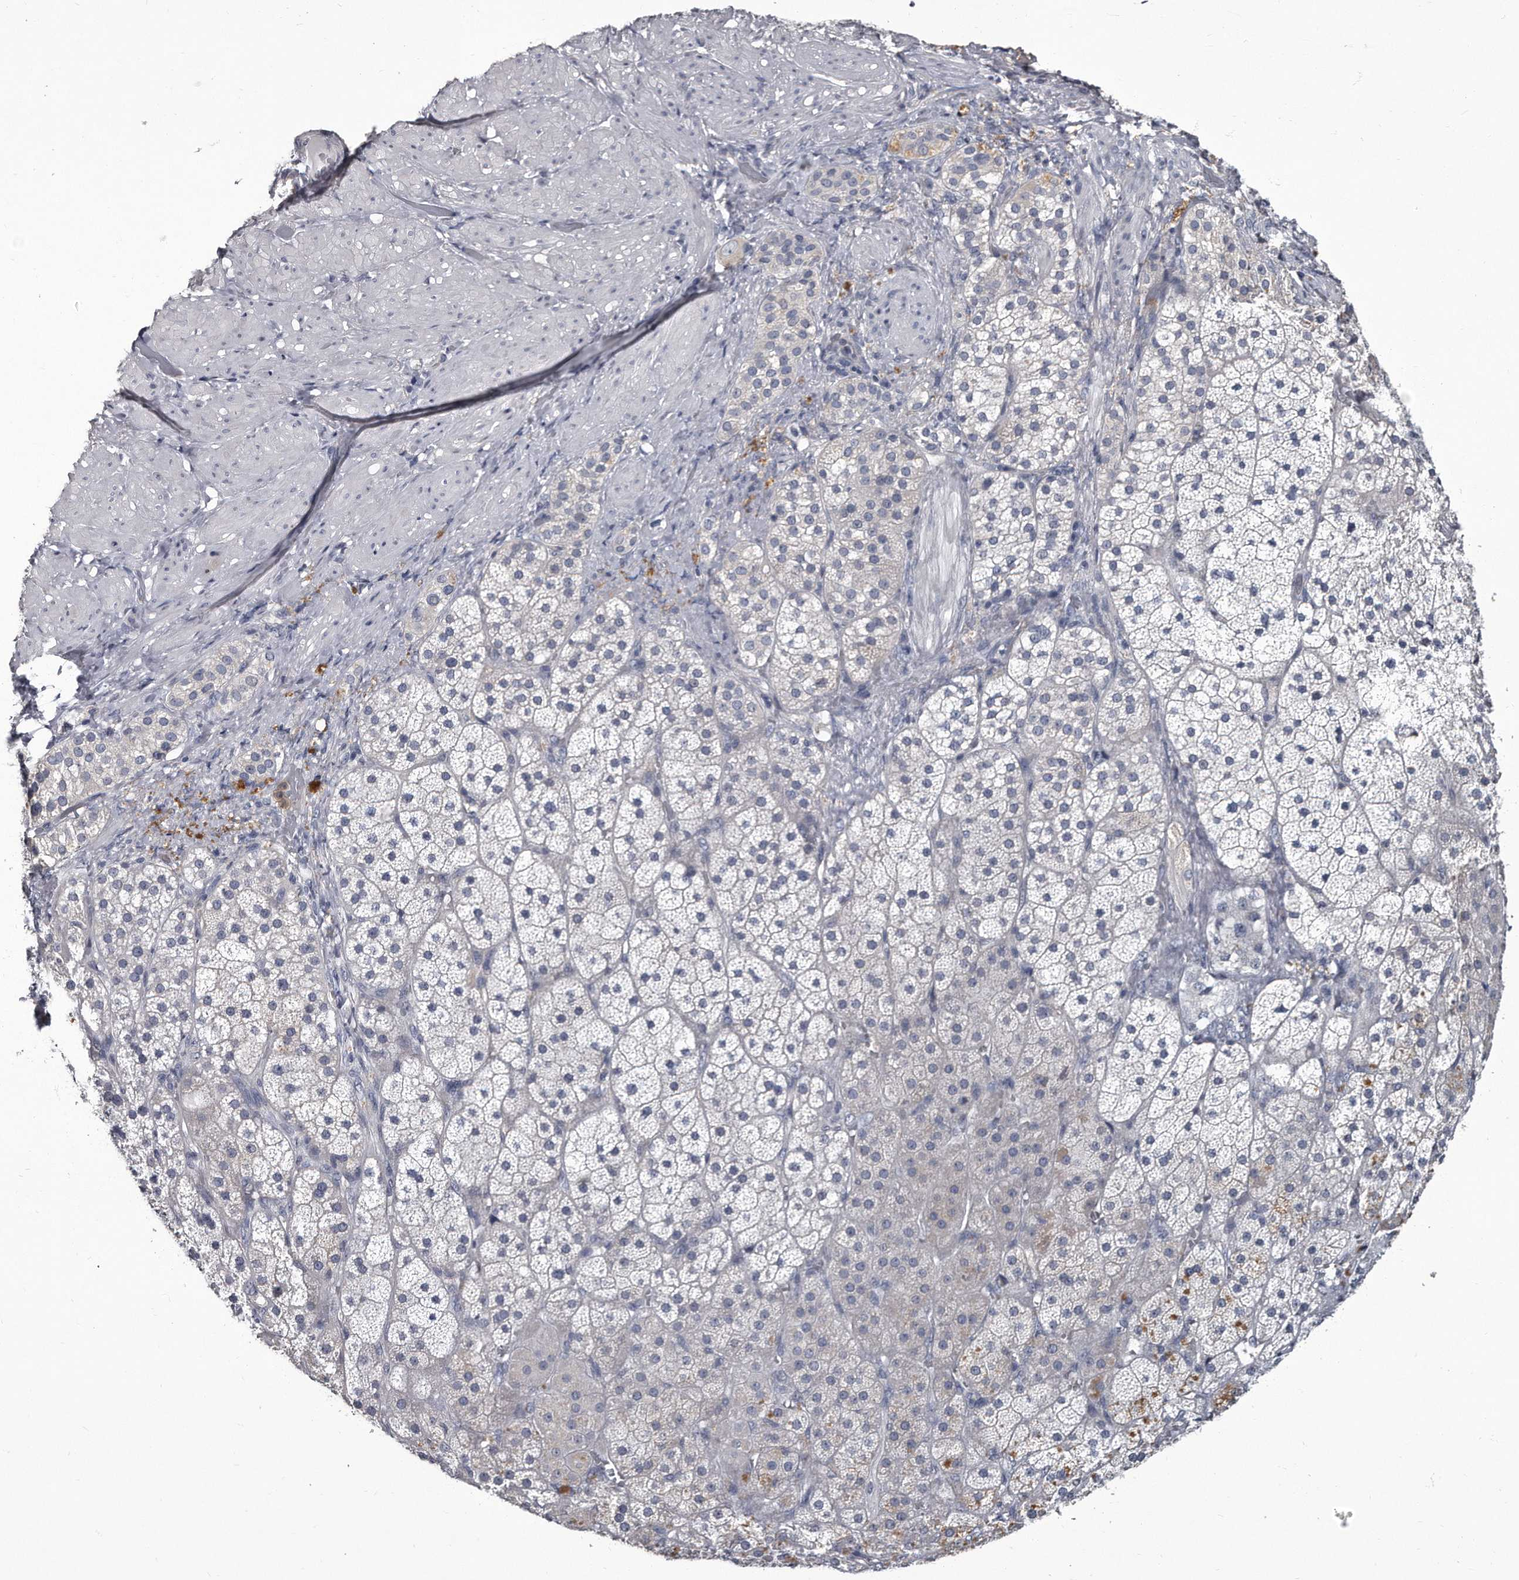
{"staining": {"intensity": "negative", "quantity": "none", "location": "none"}, "tissue": "adrenal gland", "cell_type": "Glandular cells", "image_type": "normal", "snomed": [{"axis": "morphology", "description": "Normal tissue, NOS"}, {"axis": "topography", "description": "Adrenal gland"}], "caption": "This is an immunohistochemistry (IHC) micrograph of normal human adrenal gland. There is no positivity in glandular cells.", "gene": "GAPVD1", "patient": {"sex": "male", "age": 57}}